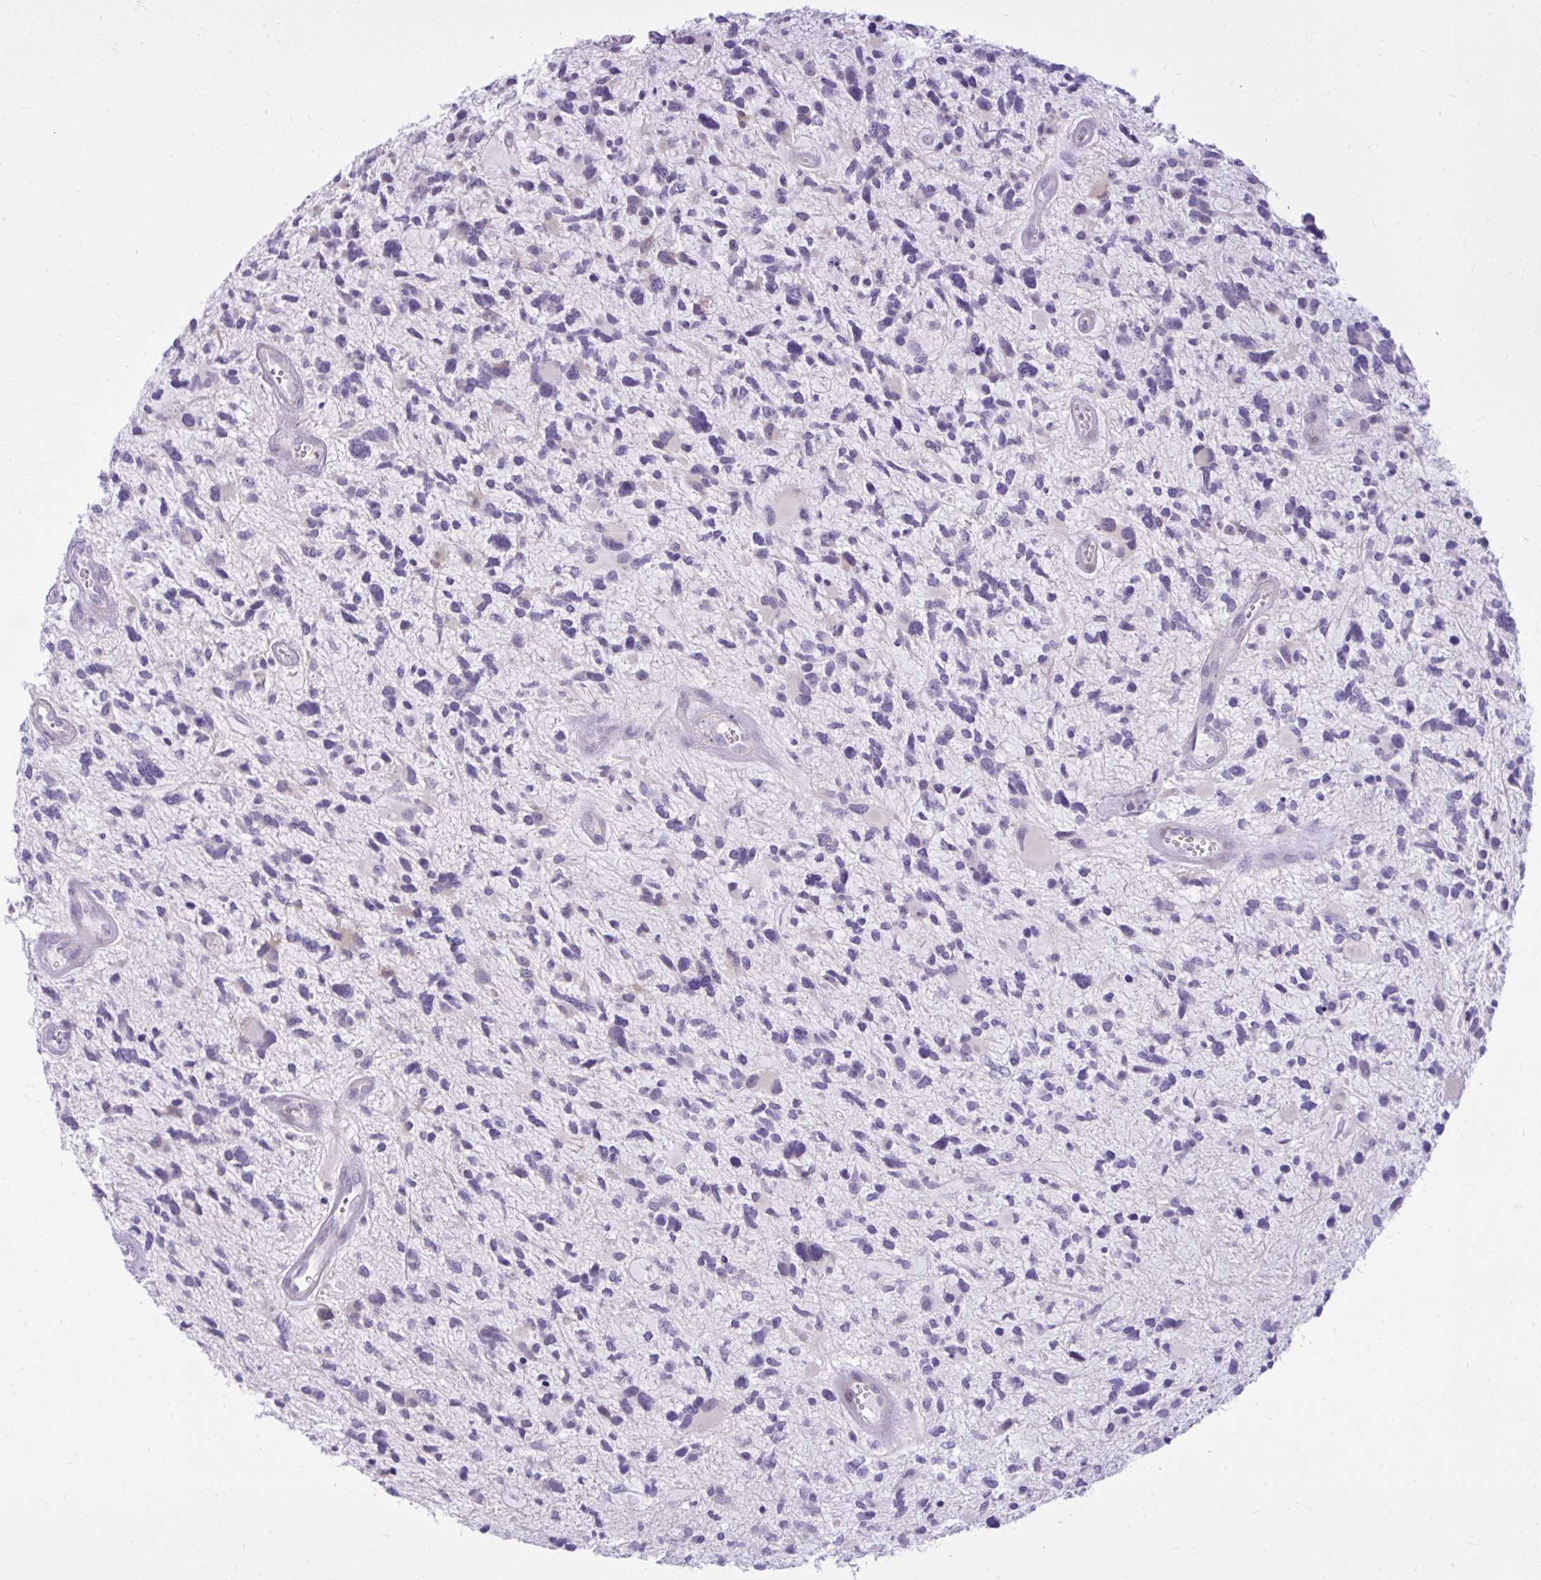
{"staining": {"intensity": "negative", "quantity": "none", "location": "none"}, "tissue": "glioma", "cell_type": "Tumor cells", "image_type": "cancer", "snomed": [{"axis": "morphology", "description": "Glioma, malignant, High grade"}, {"axis": "topography", "description": "Brain"}], "caption": "Immunohistochemistry micrograph of neoplastic tissue: human glioma stained with DAB shows no significant protein positivity in tumor cells.", "gene": "SPAG1", "patient": {"sex": "female", "age": 11}}